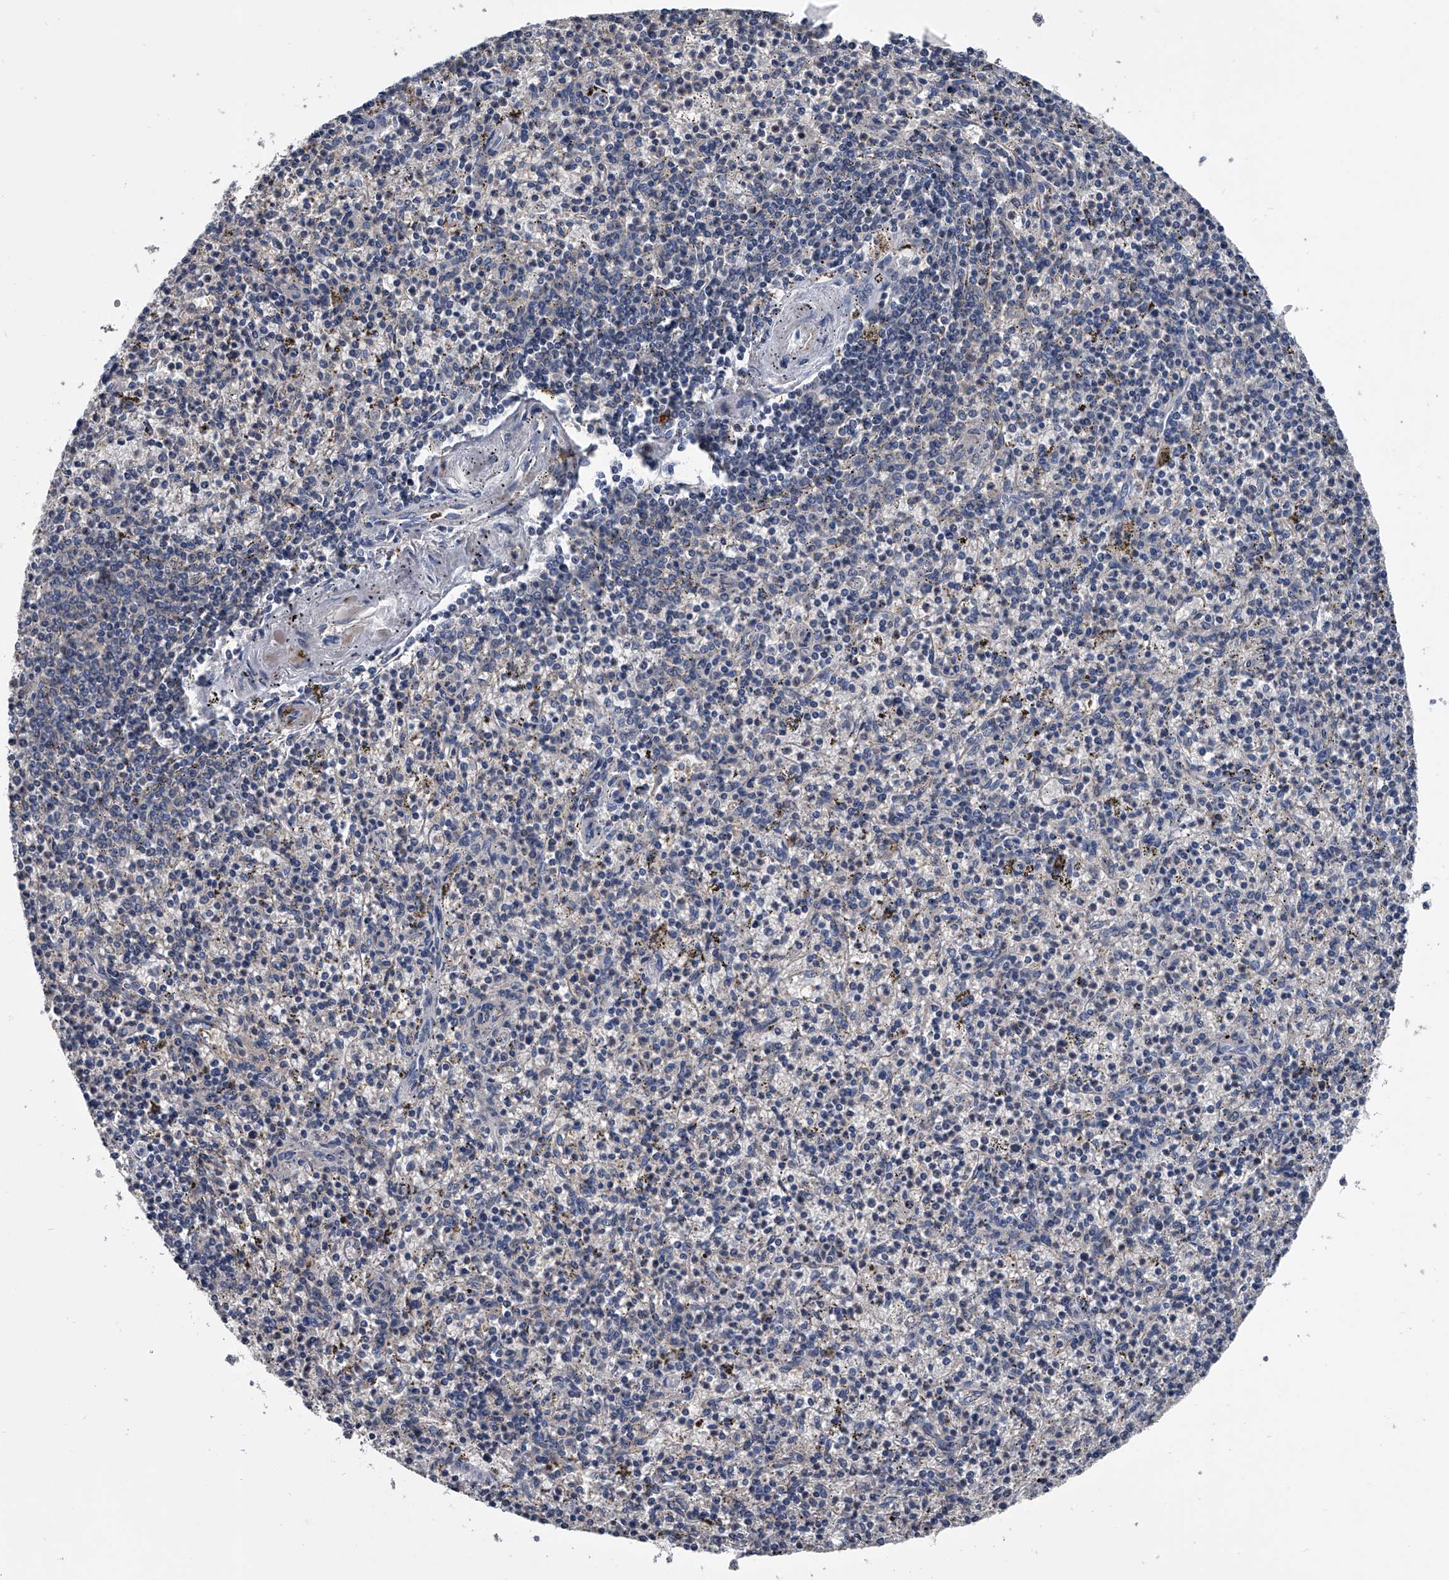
{"staining": {"intensity": "negative", "quantity": "none", "location": "none"}, "tissue": "spleen", "cell_type": "Cells in red pulp", "image_type": "normal", "snomed": [{"axis": "morphology", "description": "Normal tissue, NOS"}, {"axis": "topography", "description": "Spleen"}], "caption": "Cells in red pulp show no significant protein expression in normal spleen. Brightfield microscopy of immunohistochemistry stained with DAB (brown) and hematoxylin (blue), captured at high magnification.", "gene": "KIF13A", "patient": {"sex": "male", "age": 72}}